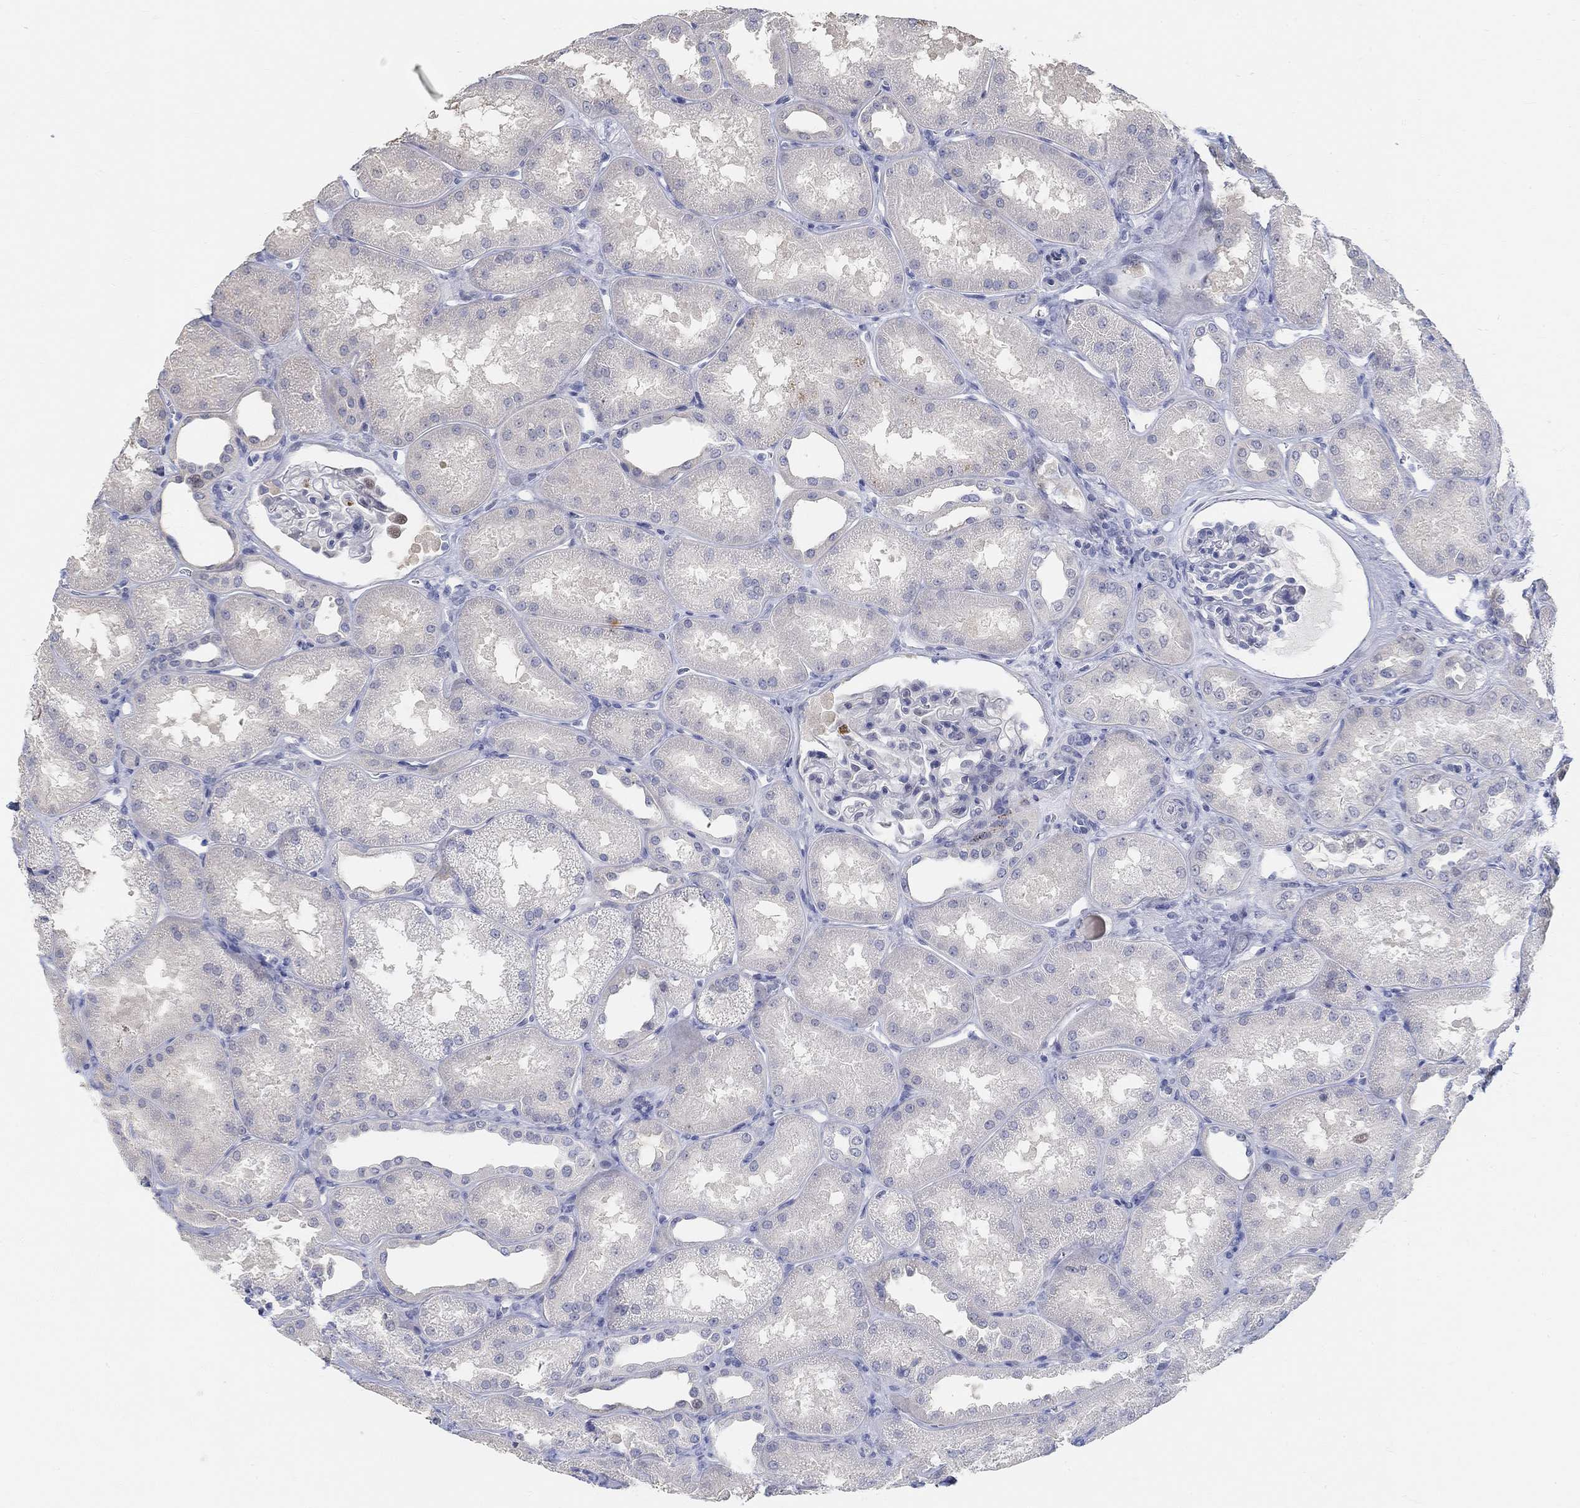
{"staining": {"intensity": "negative", "quantity": "none", "location": "none"}, "tissue": "kidney", "cell_type": "Cells in glomeruli", "image_type": "normal", "snomed": [{"axis": "morphology", "description": "Normal tissue, NOS"}, {"axis": "topography", "description": "Kidney"}], "caption": "Immunohistochemical staining of benign human kidney exhibits no significant expression in cells in glomeruli. Nuclei are stained in blue.", "gene": "SNTG2", "patient": {"sex": "male", "age": 61}}